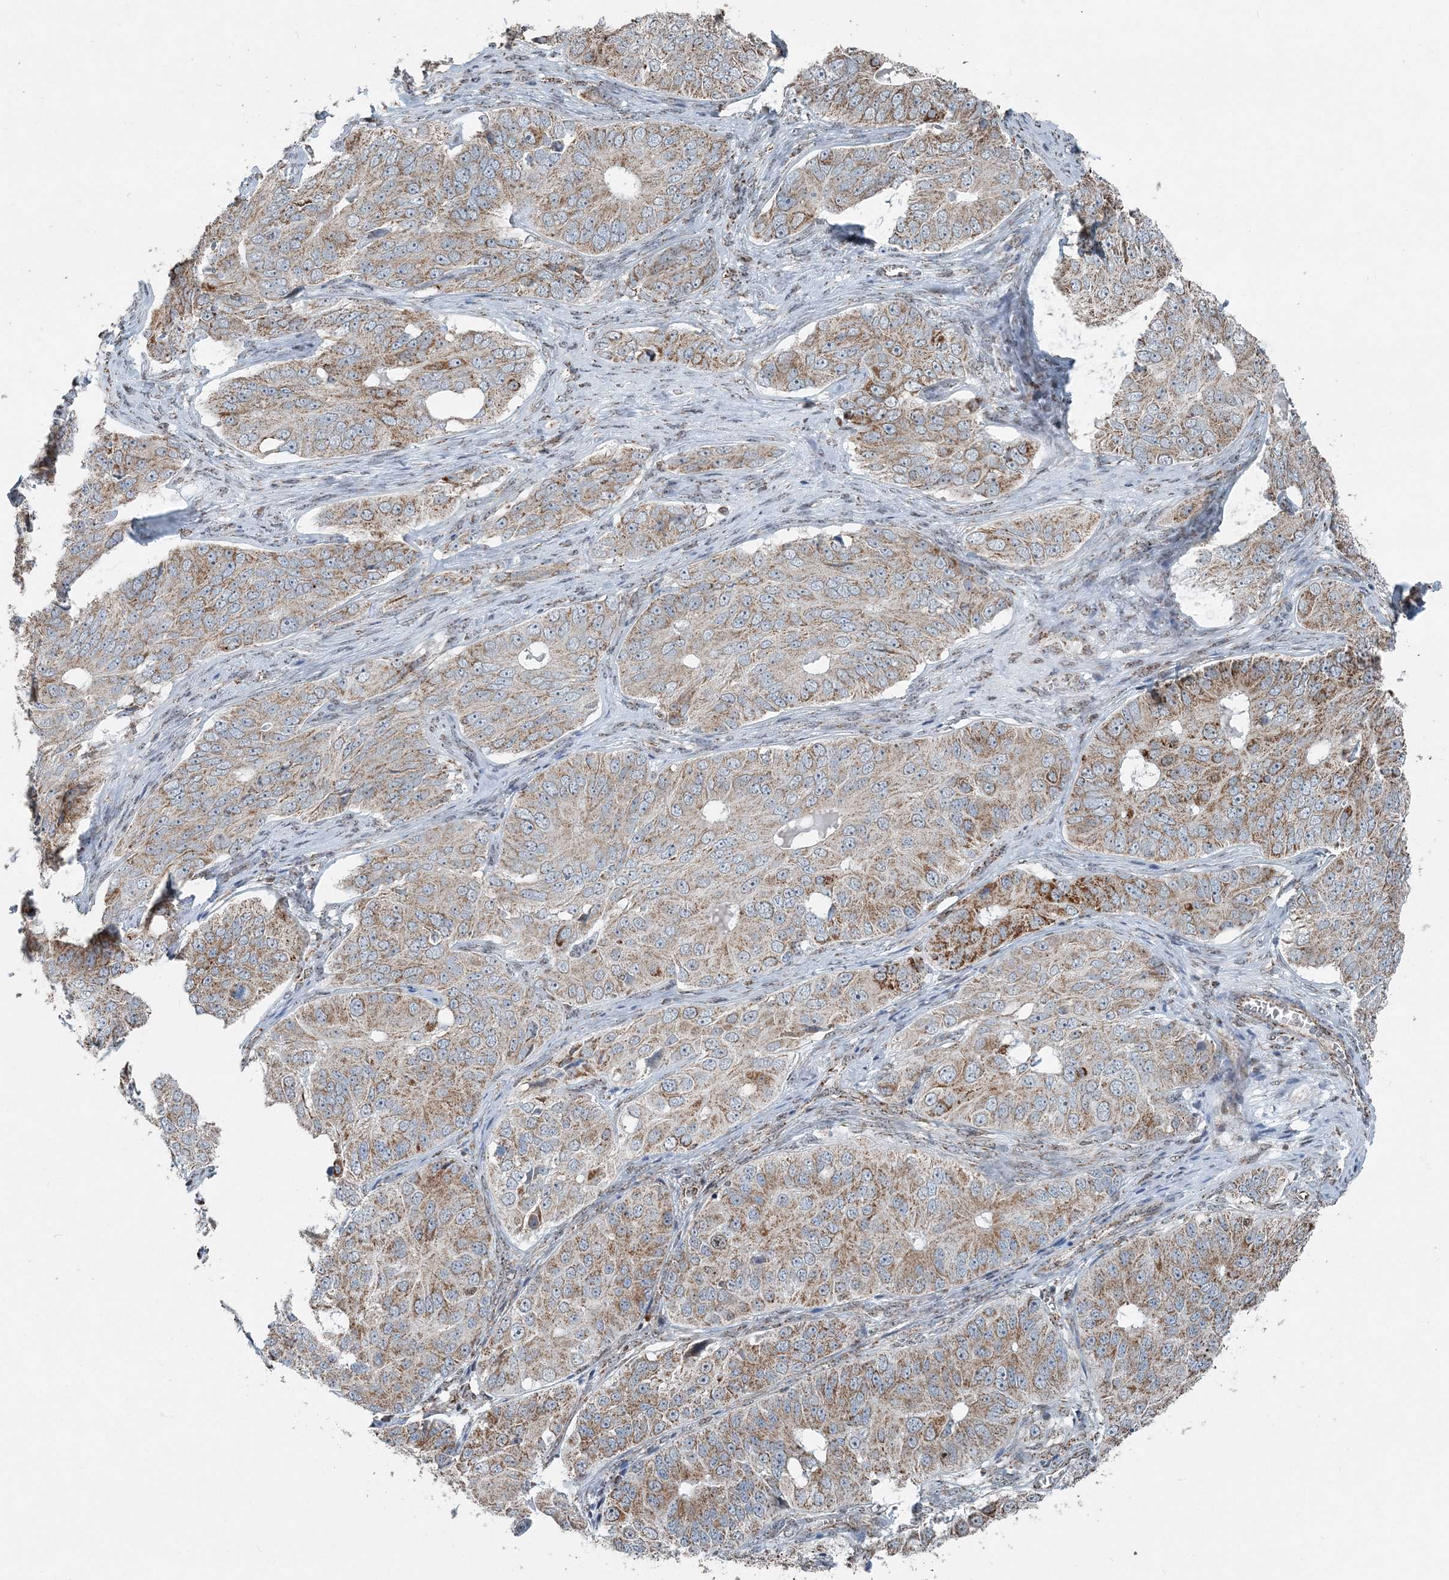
{"staining": {"intensity": "moderate", "quantity": ">75%", "location": "cytoplasmic/membranous"}, "tissue": "ovarian cancer", "cell_type": "Tumor cells", "image_type": "cancer", "snomed": [{"axis": "morphology", "description": "Carcinoma, endometroid"}, {"axis": "topography", "description": "Ovary"}], "caption": "Immunohistochemical staining of human endometroid carcinoma (ovarian) demonstrates medium levels of moderate cytoplasmic/membranous staining in approximately >75% of tumor cells.", "gene": "SUCLG1", "patient": {"sex": "female", "age": 51}}